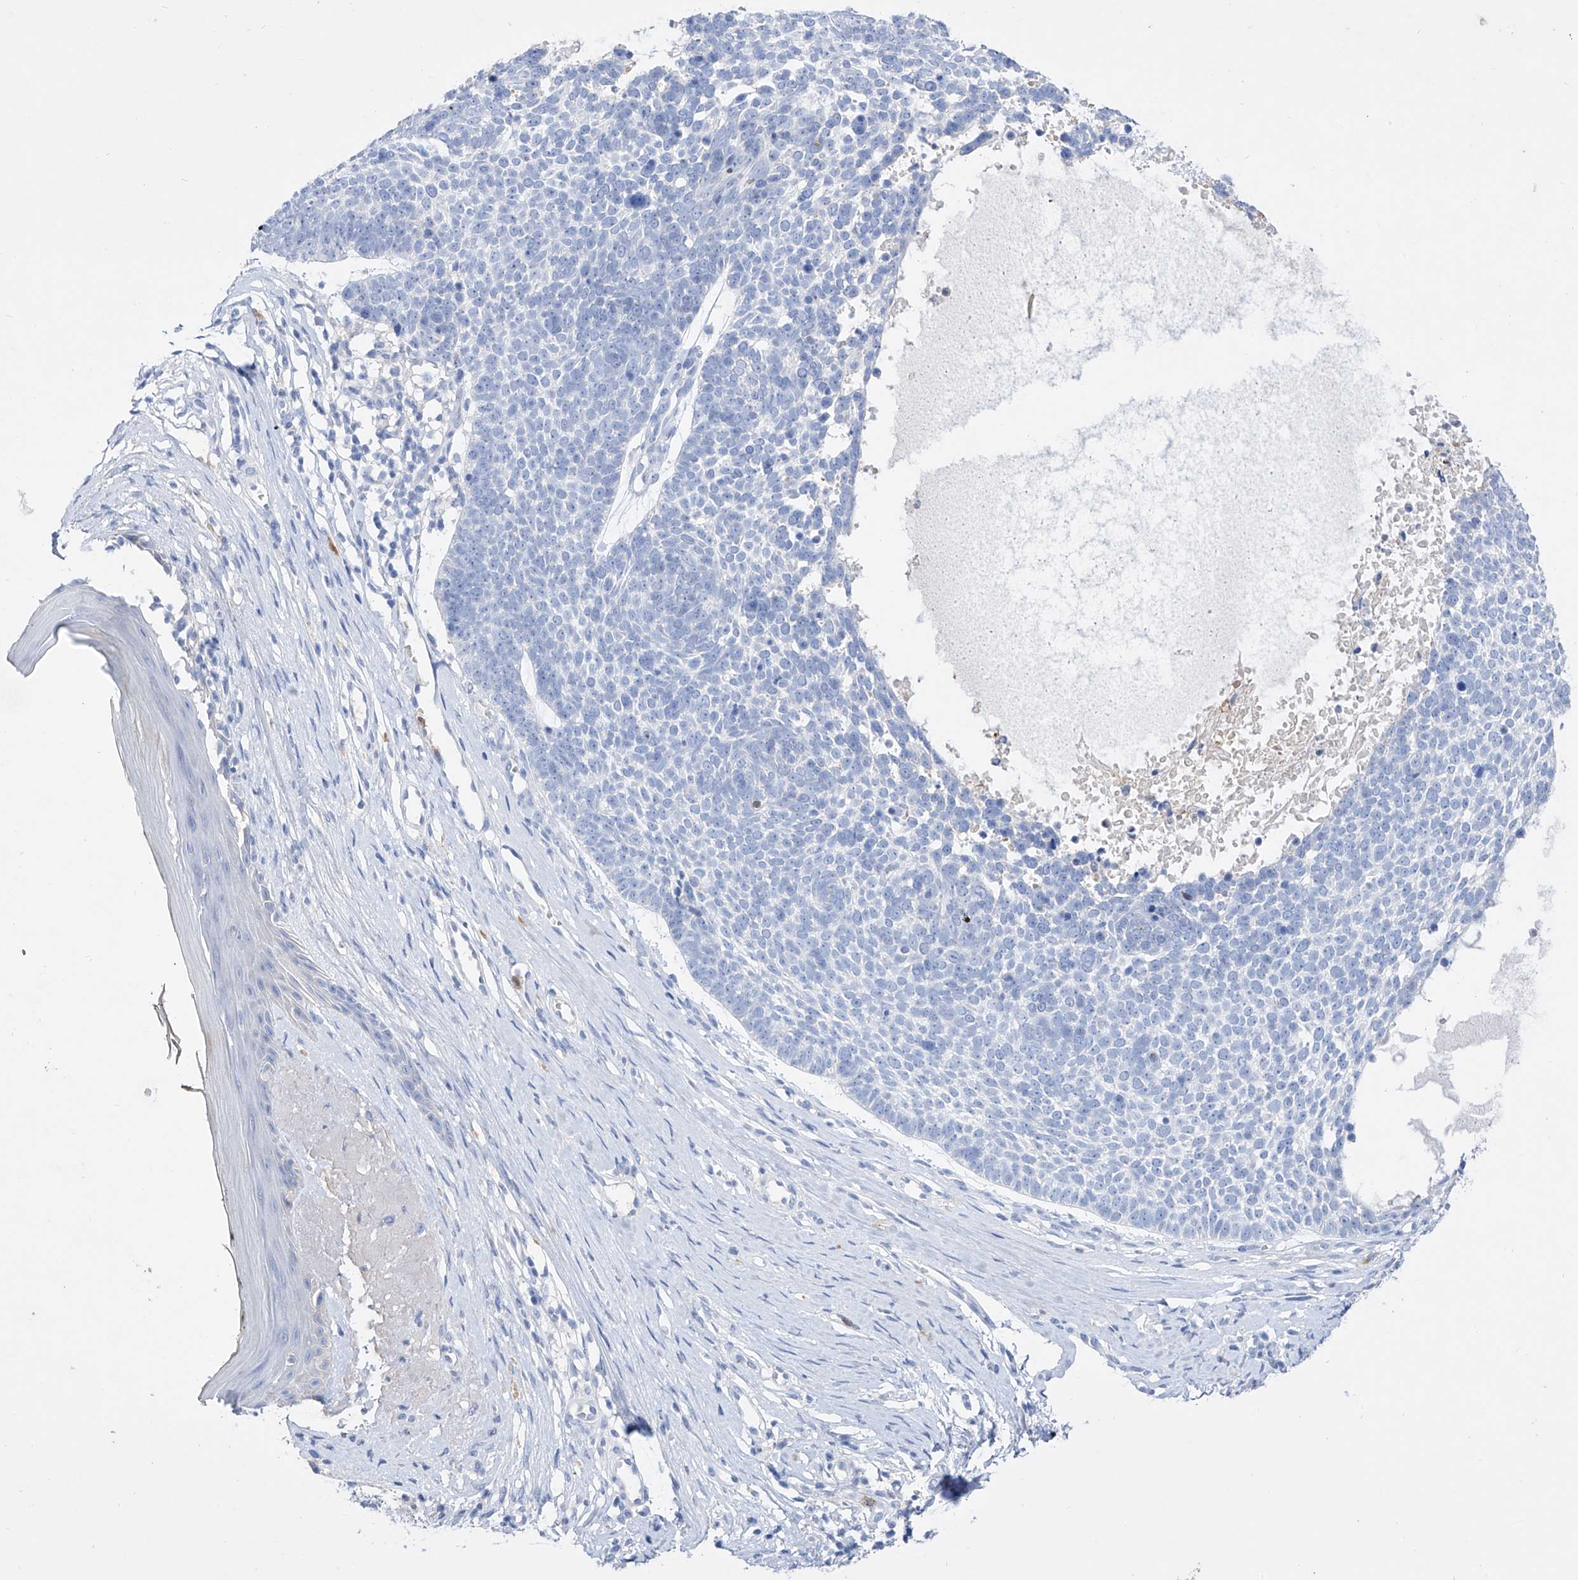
{"staining": {"intensity": "negative", "quantity": "none", "location": "none"}, "tissue": "skin cancer", "cell_type": "Tumor cells", "image_type": "cancer", "snomed": [{"axis": "morphology", "description": "Basal cell carcinoma"}, {"axis": "topography", "description": "Skin"}], "caption": "A high-resolution micrograph shows IHC staining of skin cancer, which demonstrates no significant positivity in tumor cells.", "gene": "TM7SF2", "patient": {"sex": "female", "age": 81}}